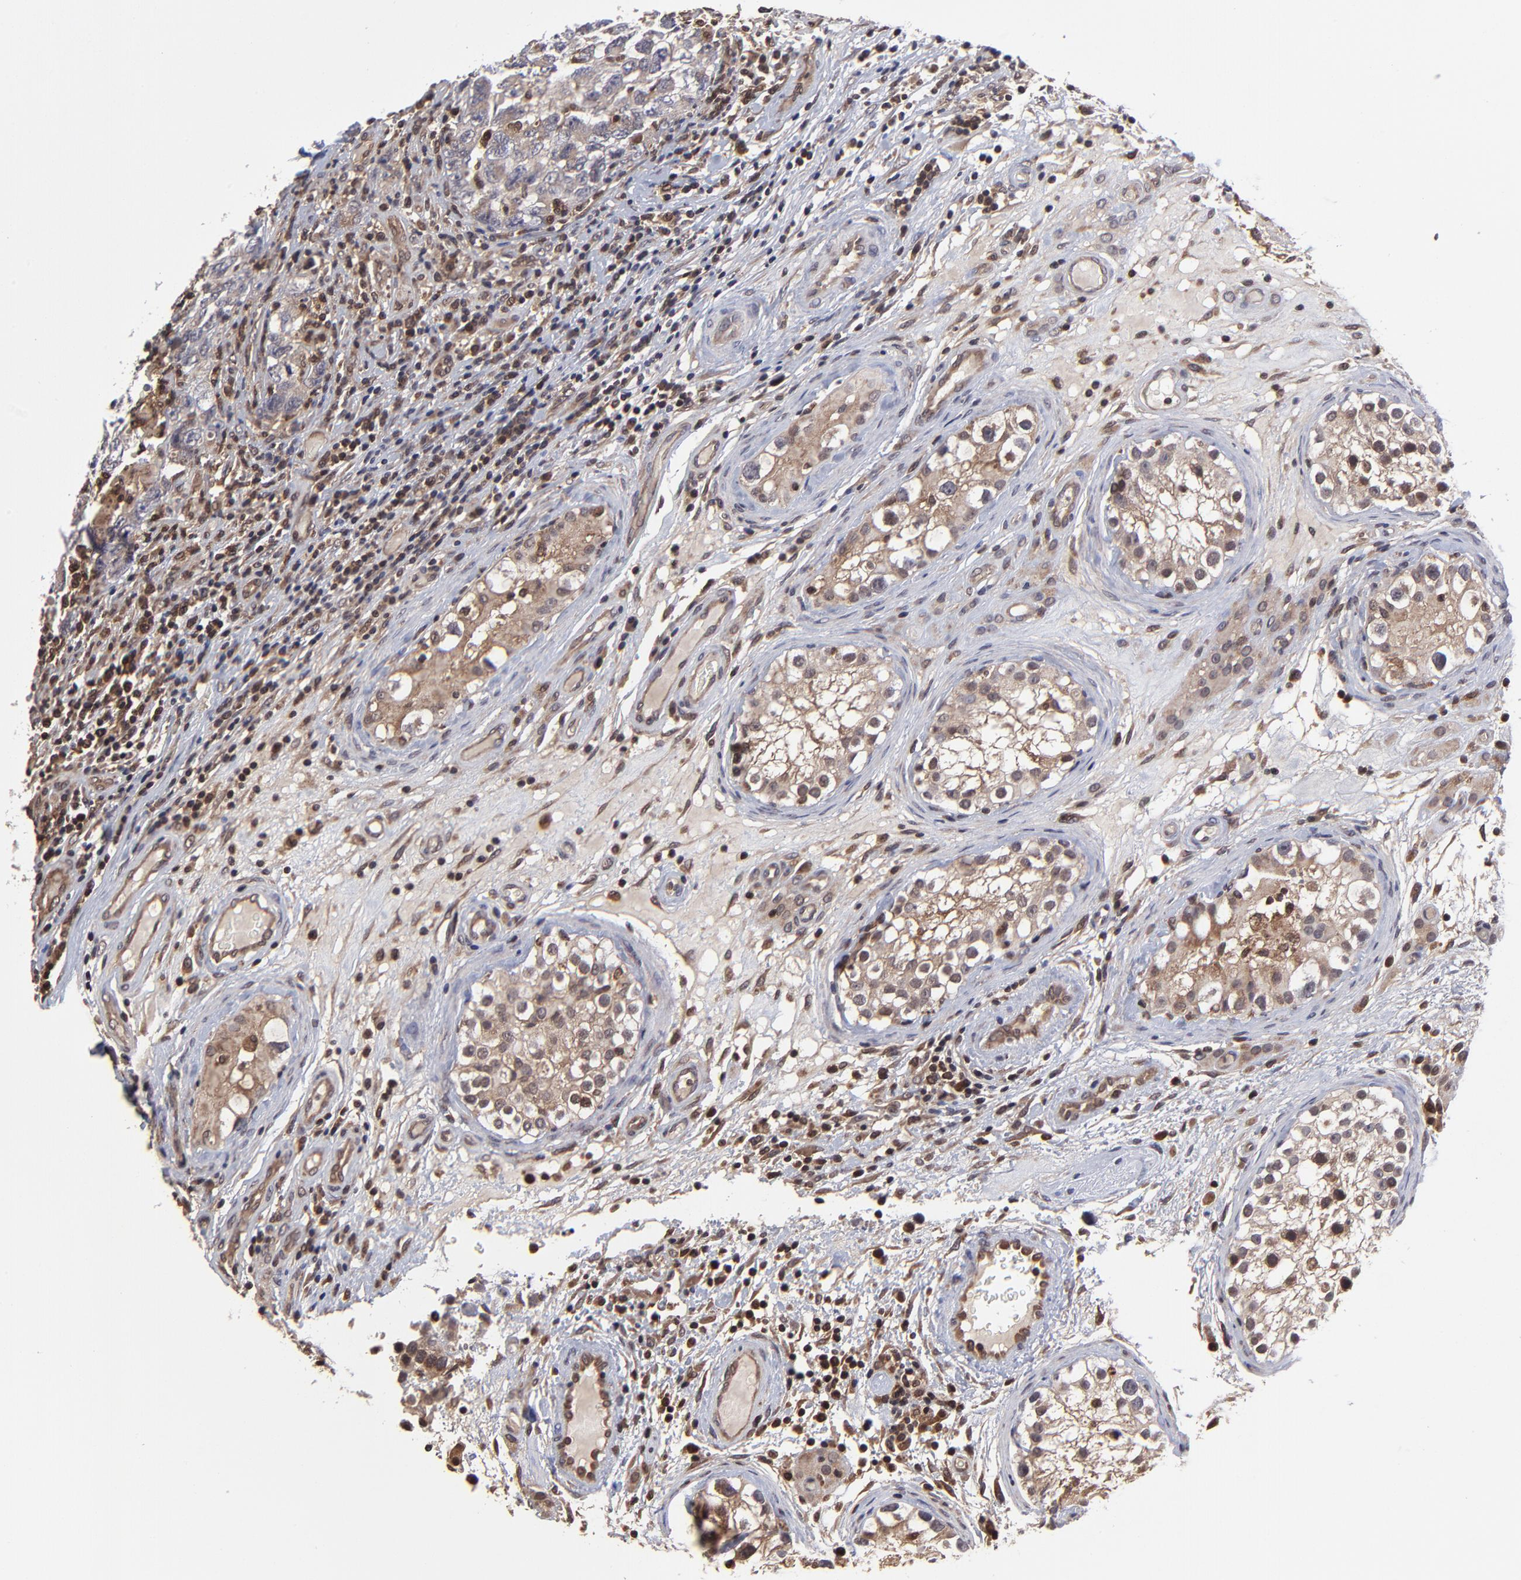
{"staining": {"intensity": "weak", "quantity": "25%-75%", "location": "cytoplasmic/membranous"}, "tissue": "testis cancer", "cell_type": "Tumor cells", "image_type": "cancer", "snomed": [{"axis": "morphology", "description": "Carcinoma, Embryonal, NOS"}, {"axis": "topography", "description": "Testis"}], "caption": "Protein analysis of testis cancer (embryonal carcinoma) tissue displays weak cytoplasmic/membranous expression in approximately 25%-75% of tumor cells.", "gene": "UBE2L6", "patient": {"sex": "male", "age": 31}}